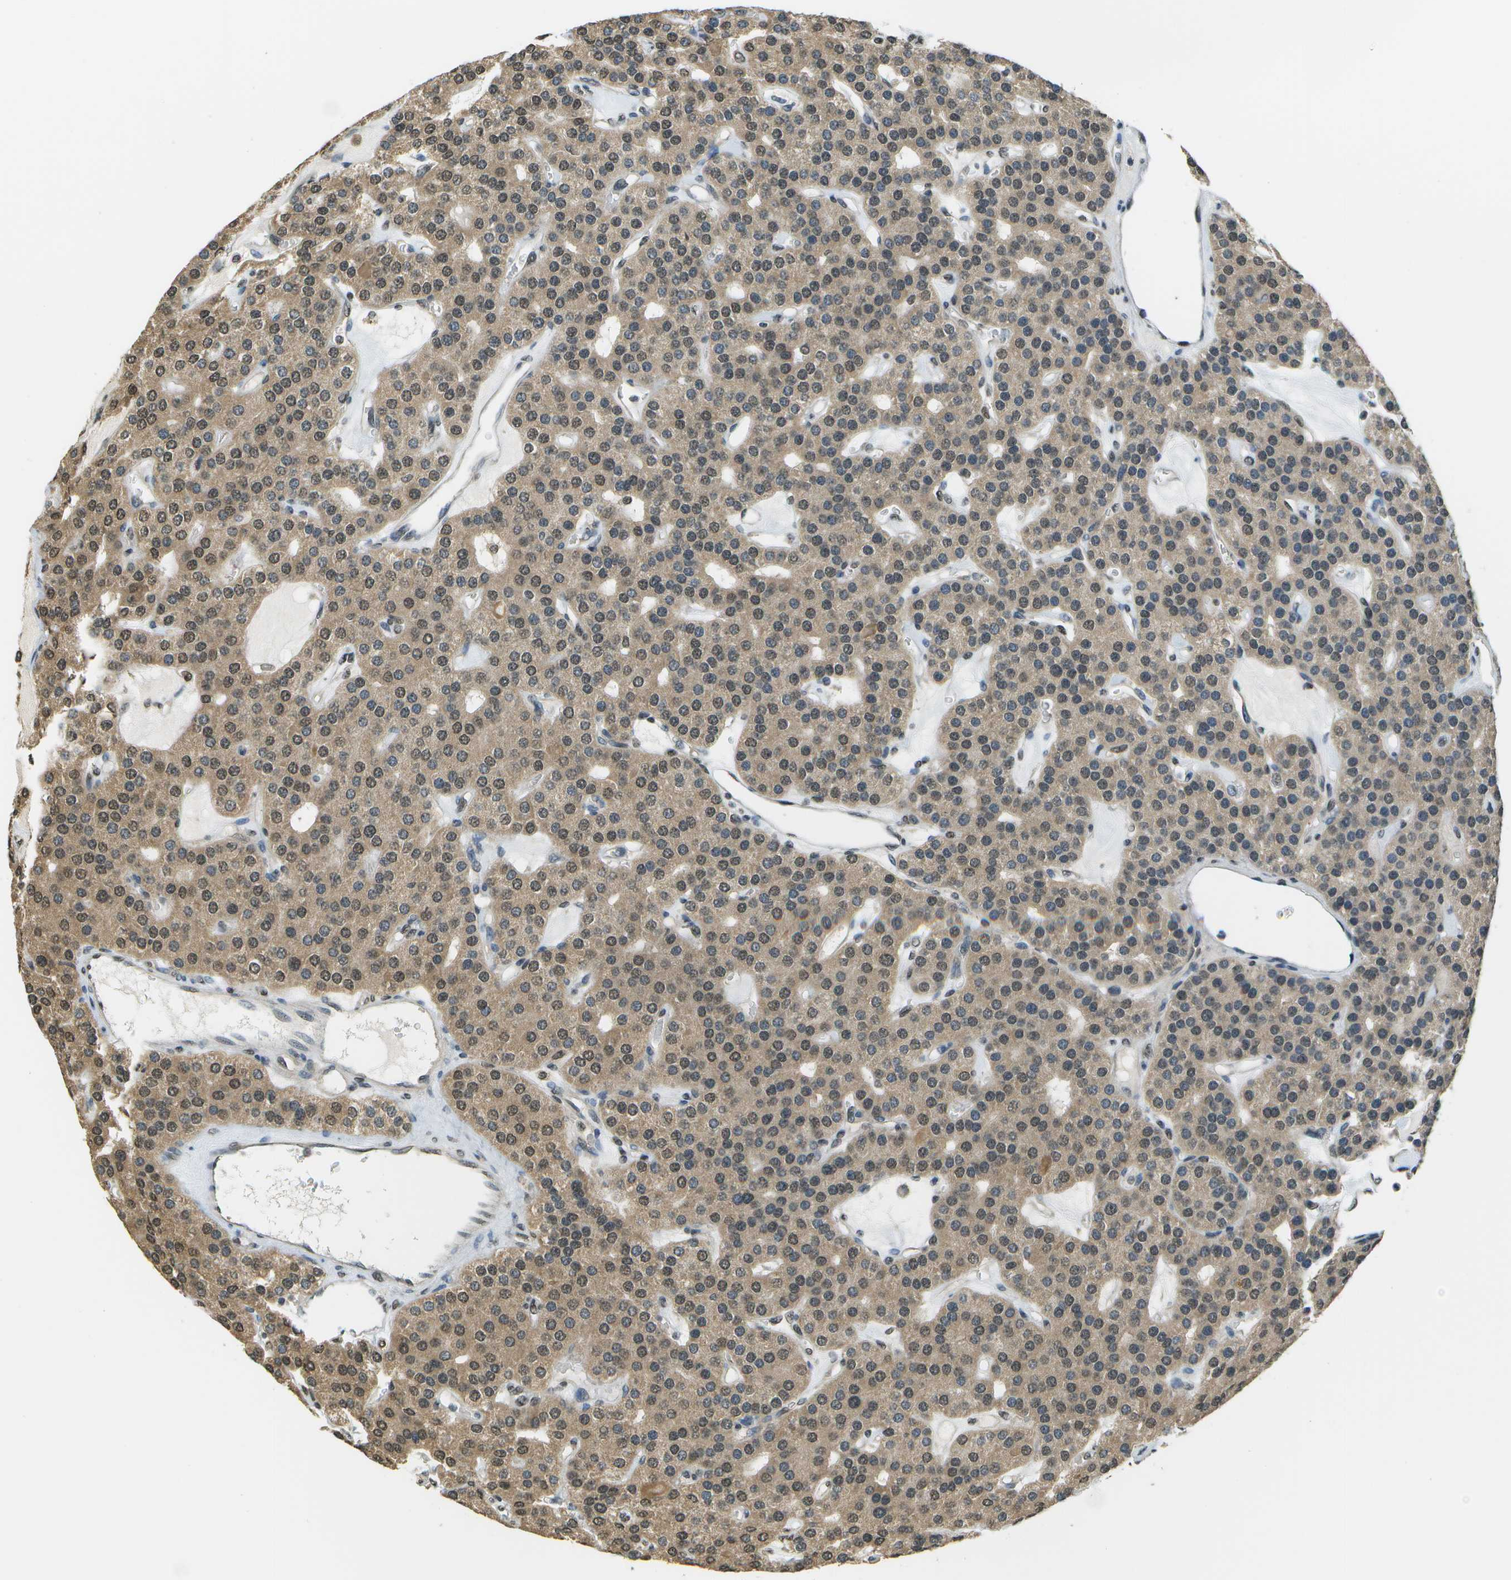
{"staining": {"intensity": "moderate", "quantity": ">75%", "location": "cytoplasmic/membranous,nuclear"}, "tissue": "parathyroid gland", "cell_type": "Glandular cells", "image_type": "normal", "snomed": [{"axis": "morphology", "description": "Normal tissue, NOS"}, {"axis": "morphology", "description": "Adenoma, NOS"}, {"axis": "topography", "description": "Parathyroid gland"}], "caption": "DAB immunohistochemical staining of normal parathyroid gland demonstrates moderate cytoplasmic/membranous,nuclear protein staining in about >75% of glandular cells. (Brightfield microscopy of DAB IHC at high magnification).", "gene": "ABL2", "patient": {"sex": "female", "age": 86}}